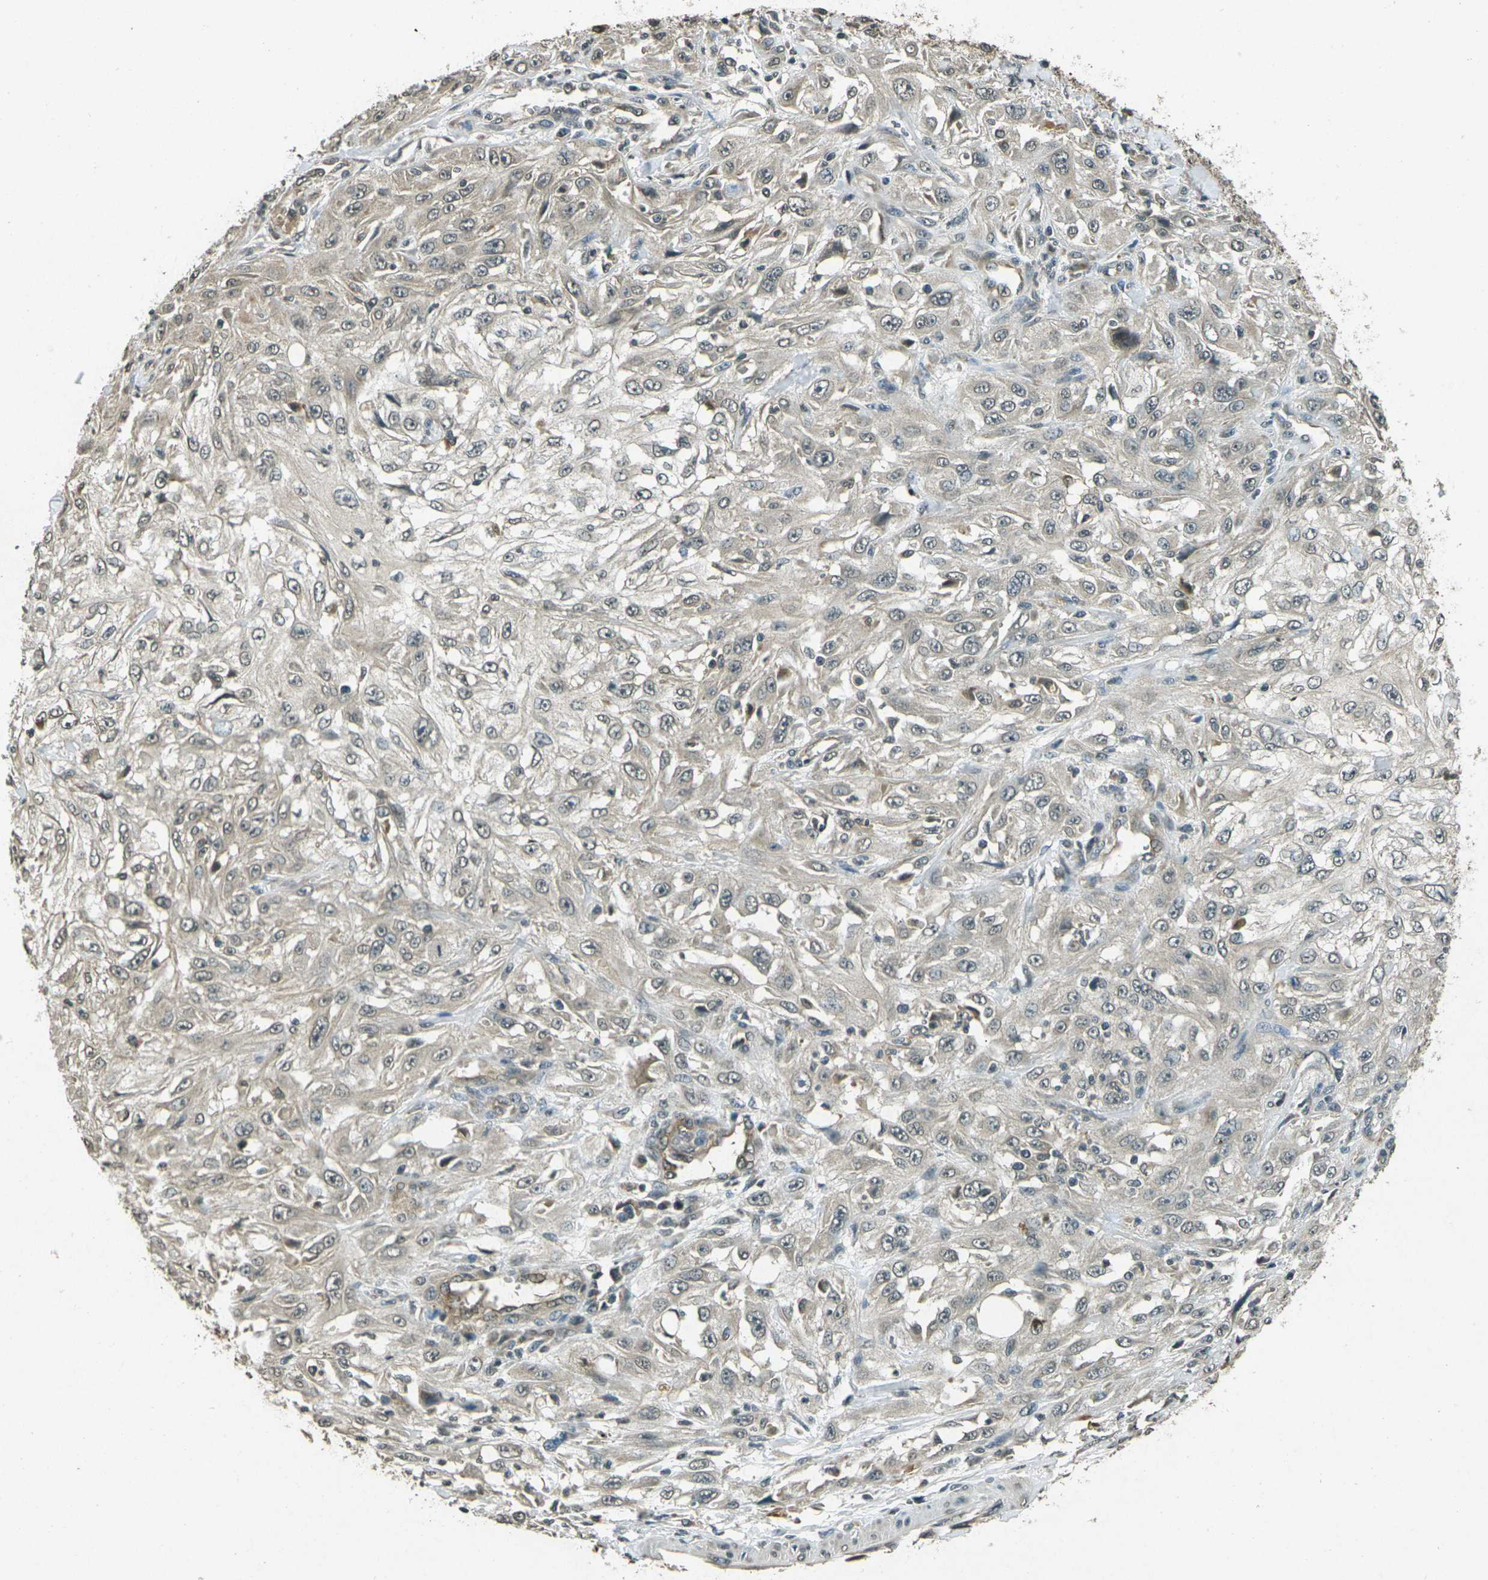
{"staining": {"intensity": "negative", "quantity": "none", "location": "none"}, "tissue": "skin cancer", "cell_type": "Tumor cells", "image_type": "cancer", "snomed": [{"axis": "morphology", "description": "Squamous cell carcinoma, NOS"}, {"axis": "topography", "description": "Skin"}], "caption": "Immunohistochemistry of squamous cell carcinoma (skin) demonstrates no positivity in tumor cells.", "gene": "PDE2A", "patient": {"sex": "male", "age": 75}}